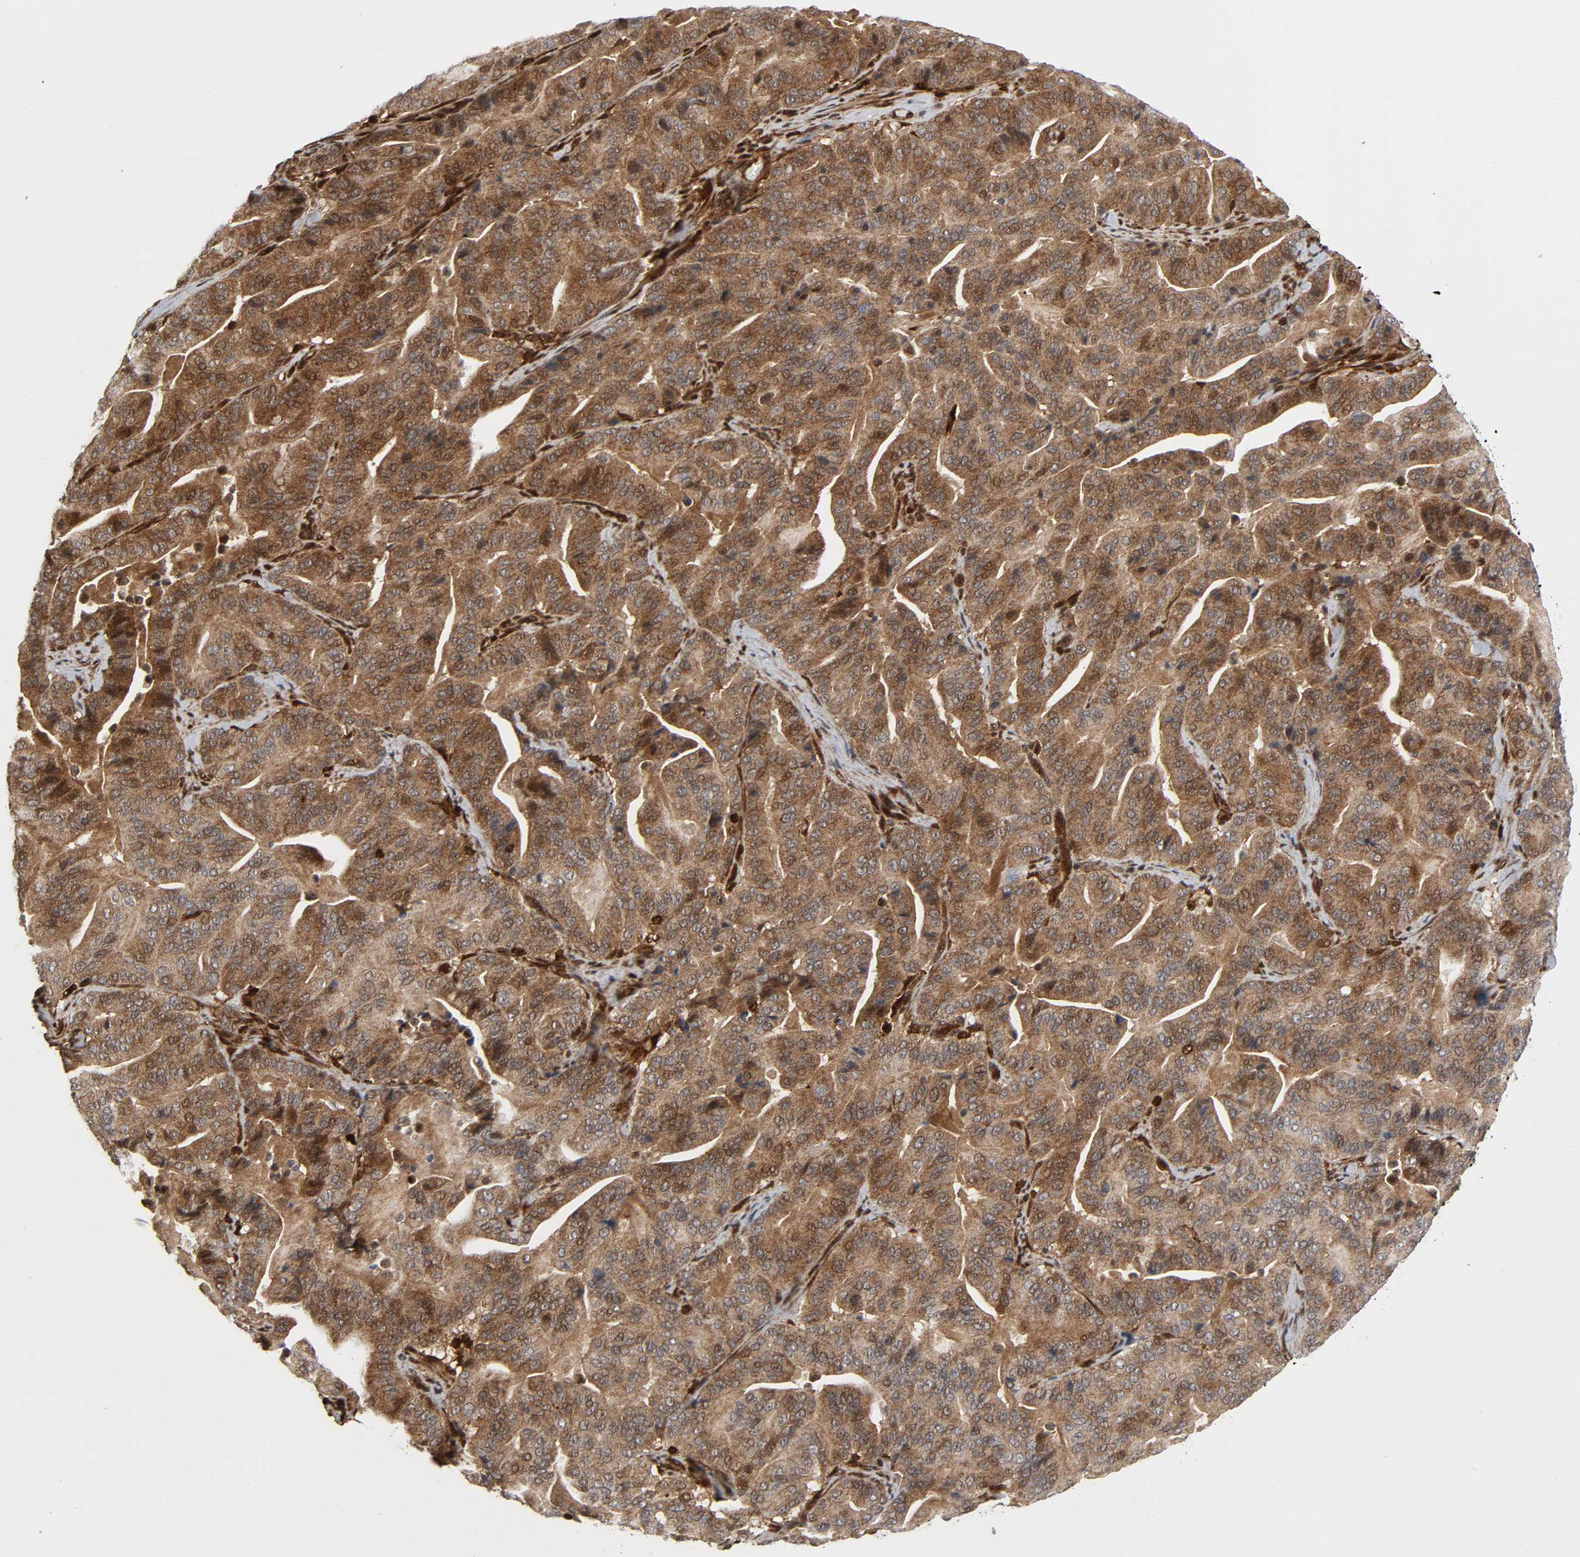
{"staining": {"intensity": "moderate", "quantity": ">75%", "location": "cytoplasmic/membranous"}, "tissue": "pancreatic cancer", "cell_type": "Tumor cells", "image_type": "cancer", "snomed": [{"axis": "morphology", "description": "Adenocarcinoma, NOS"}, {"axis": "topography", "description": "Pancreas"}], "caption": "IHC micrograph of human pancreatic adenocarcinoma stained for a protein (brown), which demonstrates medium levels of moderate cytoplasmic/membranous staining in about >75% of tumor cells.", "gene": "MAPK1", "patient": {"sex": "male", "age": 63}}